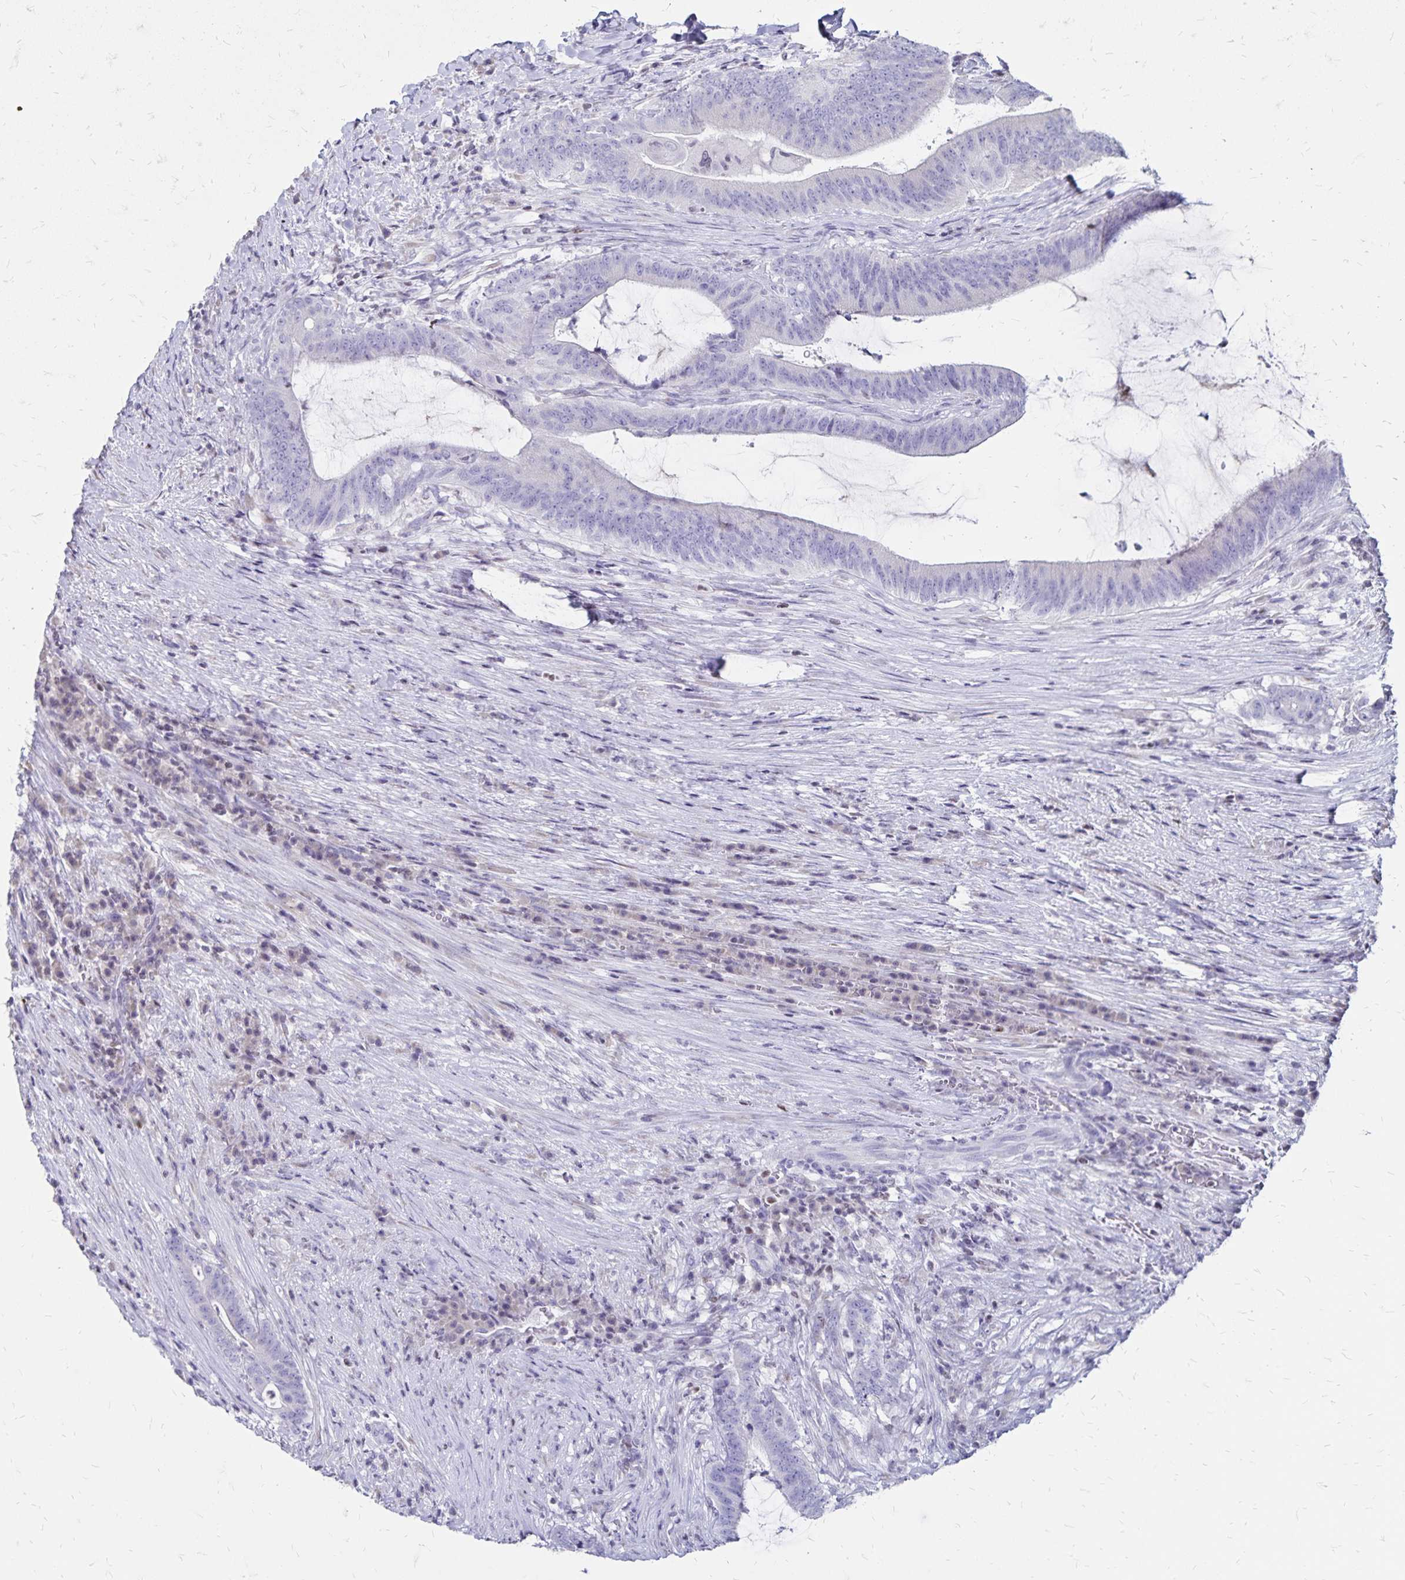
{"staining": {"intensity": "negative", "quantity": "none", "location": "none"}, "tissue": "colorectal cancer", "cell_type": "Tumor cells", "image_type": "cancer", "snomed": [{"axis": "morphology", "description": "Adenocarcinoma, NOS"}, {"axis": "topography", "description": "Colon"}], "caption": "Tumor cells are negative for brown protein staining in colorectal adenocarcinoma. The staining was performed using DAB to visualize the protein expression in brown, while the nuclei were stained in blue with hematoxylin (Magnification: 20x).", "gene": "IKZF1", "patient": {"sex": "female", "age": 43}}